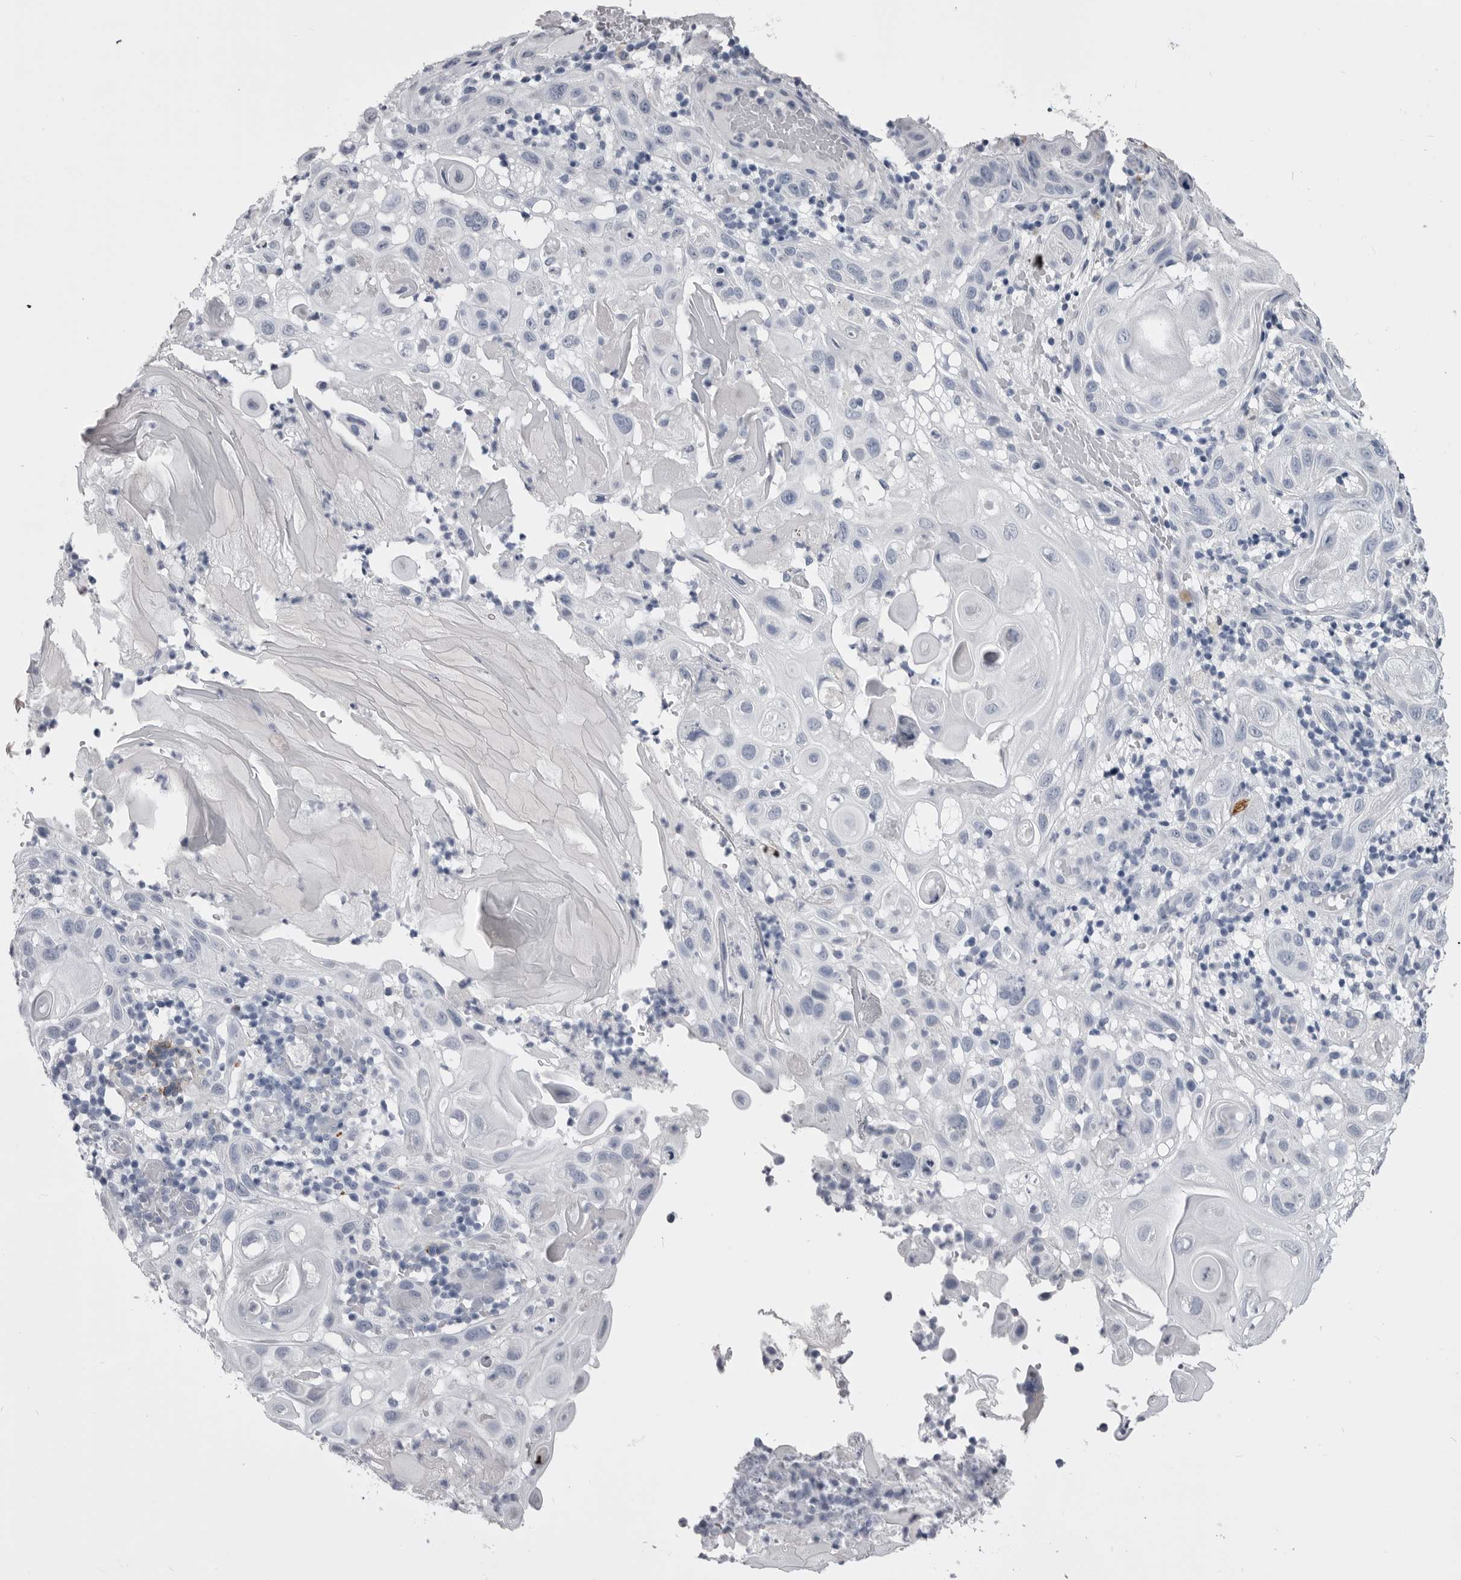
{"staining": {"intensity": "negative", "quantity": "none", "location": "none"}, "tissue": "skin cancer", "cell_type": "Tumor cells", "image_type": "cancer", "snomed": [{"axis": "morphology", "description": "Normal tissue, NOS"}, {"axis": "morphology", "description": "Squamous cell carcinoma, NOS"}, {"axis": "topography", "description": "Skin"}], "caption": "This is a image of immunohistochemistry staining of skin cancer, which shows no staining in tumor cells.", "gene": "ANK2", "patient": {"sex": "female", "age": 96}}